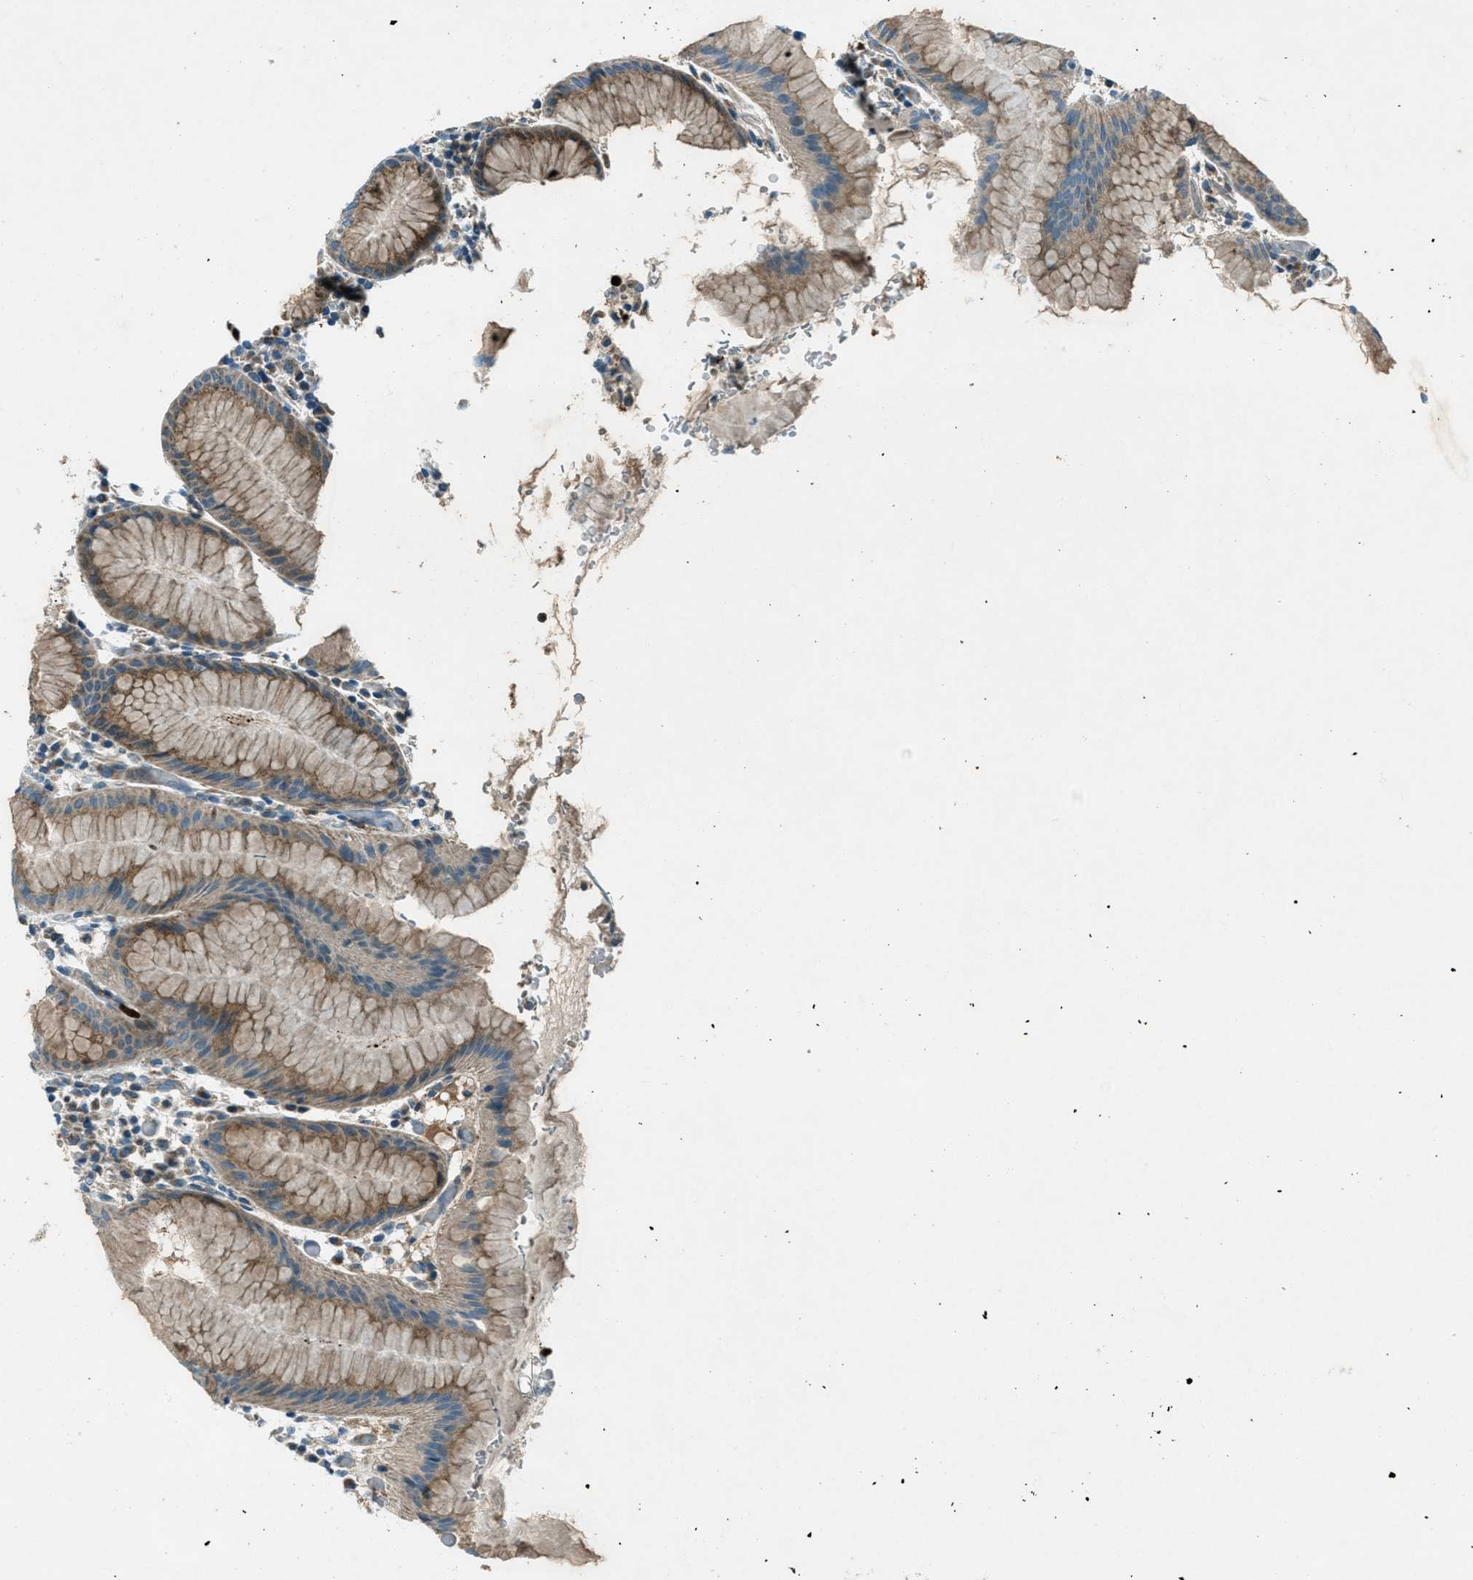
{"staining": {"intensity": "moderate", "quantity": ">75%", "location": "cytoplasmic/membranous"}, "tissue": "stomach", "cell_type": "Glandular cells", "image_type": "normal", "snomed": [{"axis": "morphology", "description": "Normal tissue, NOS"}, {"axis": "topography", "description": "Stomach"}, {"axis": "topography", "description": "Stomach, lower"}], "caption": "This image exhibits unremarkable stomach stained with immunohistochemistry to label a protein in brown. The cytoplasmic/membranous of glandular cells show moderate positivity for the protein. Nuclei are counter-stained blue.", "gene": "FAR1", "patient": {"sex": "female", "age": 75}}